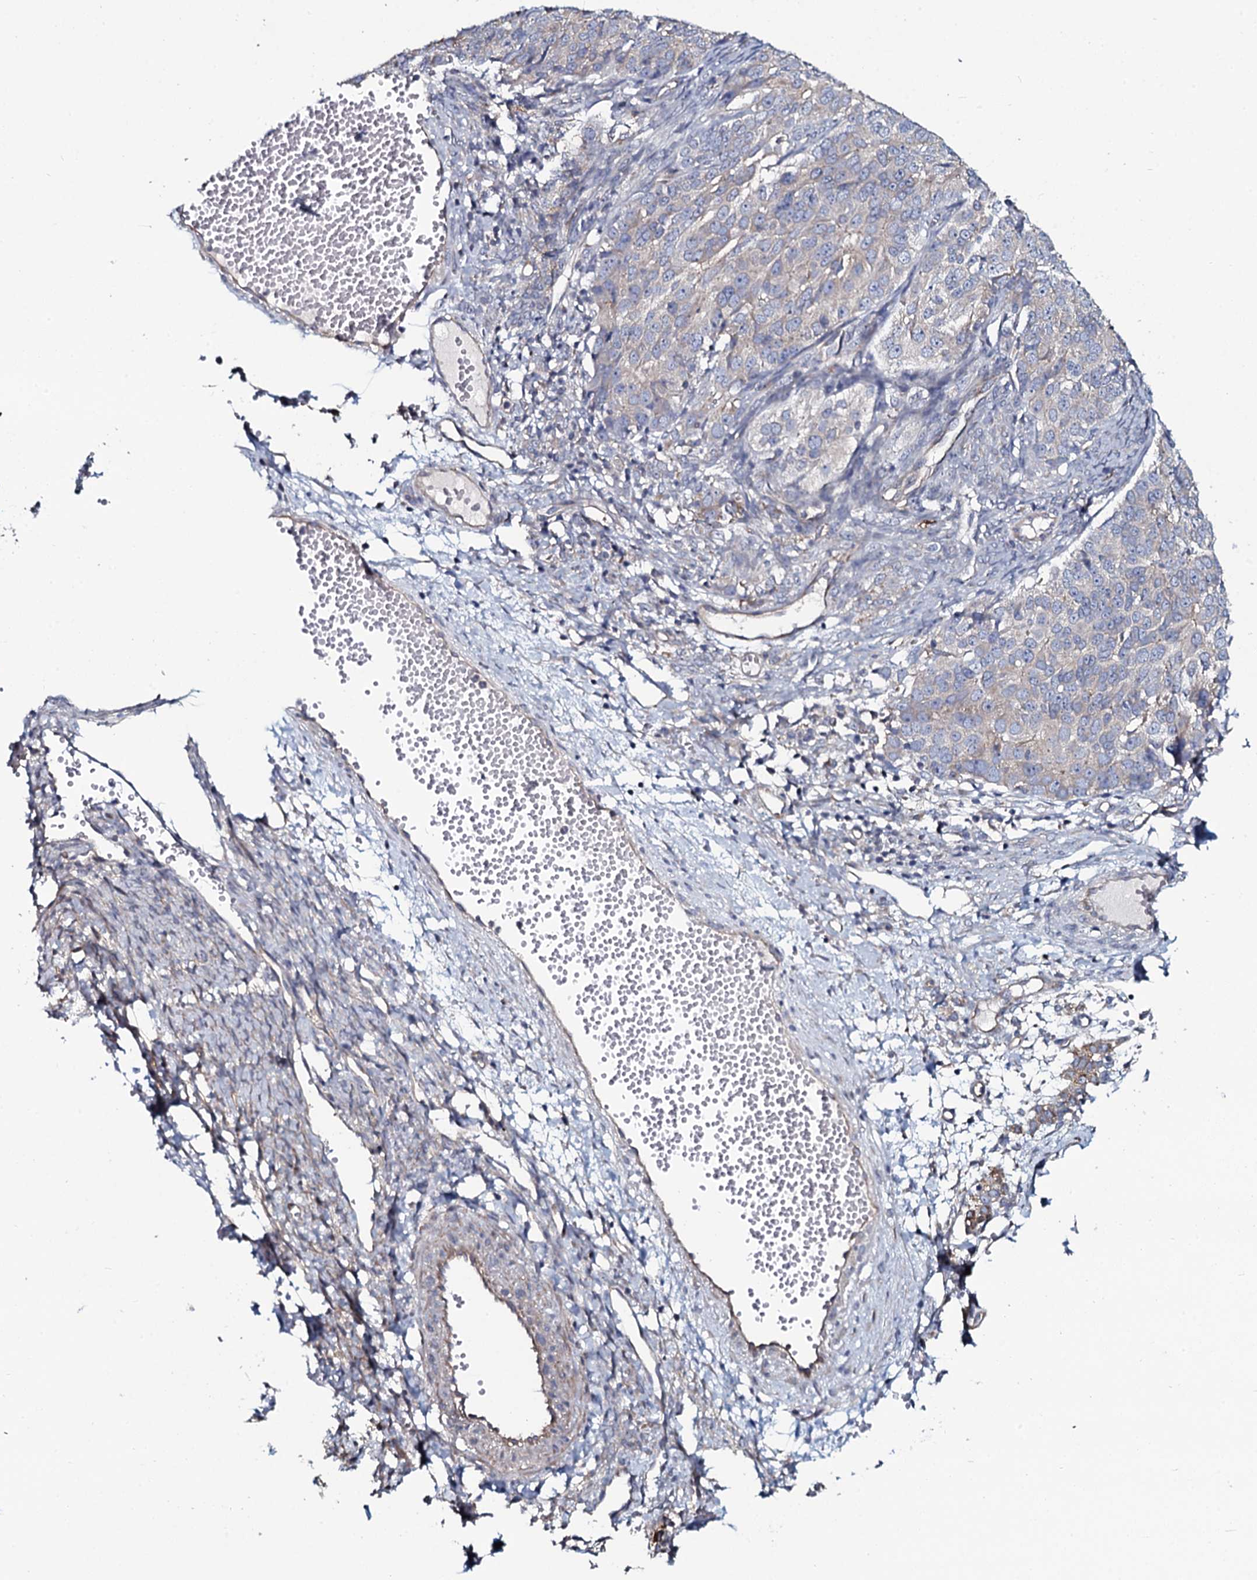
{"staining": {"intensity": "negative", "quantity": "none", "location": "none"}, "tissue": "ovarian cancer", "cell_type": "Tumor cells", "image_type": "cancer", "snomed": [{"axis": "morphology", "description": "Carcinoma, endometroid"}, {"axis": "topography", "description": "Ovary"}], "caption": "Immunohistochemistry of human ovarian endometroid carcinoma exhibits no positivity in tumor cells.", "gene": "TMEM151A", "patient": {"sex": "female", "age": 51}}